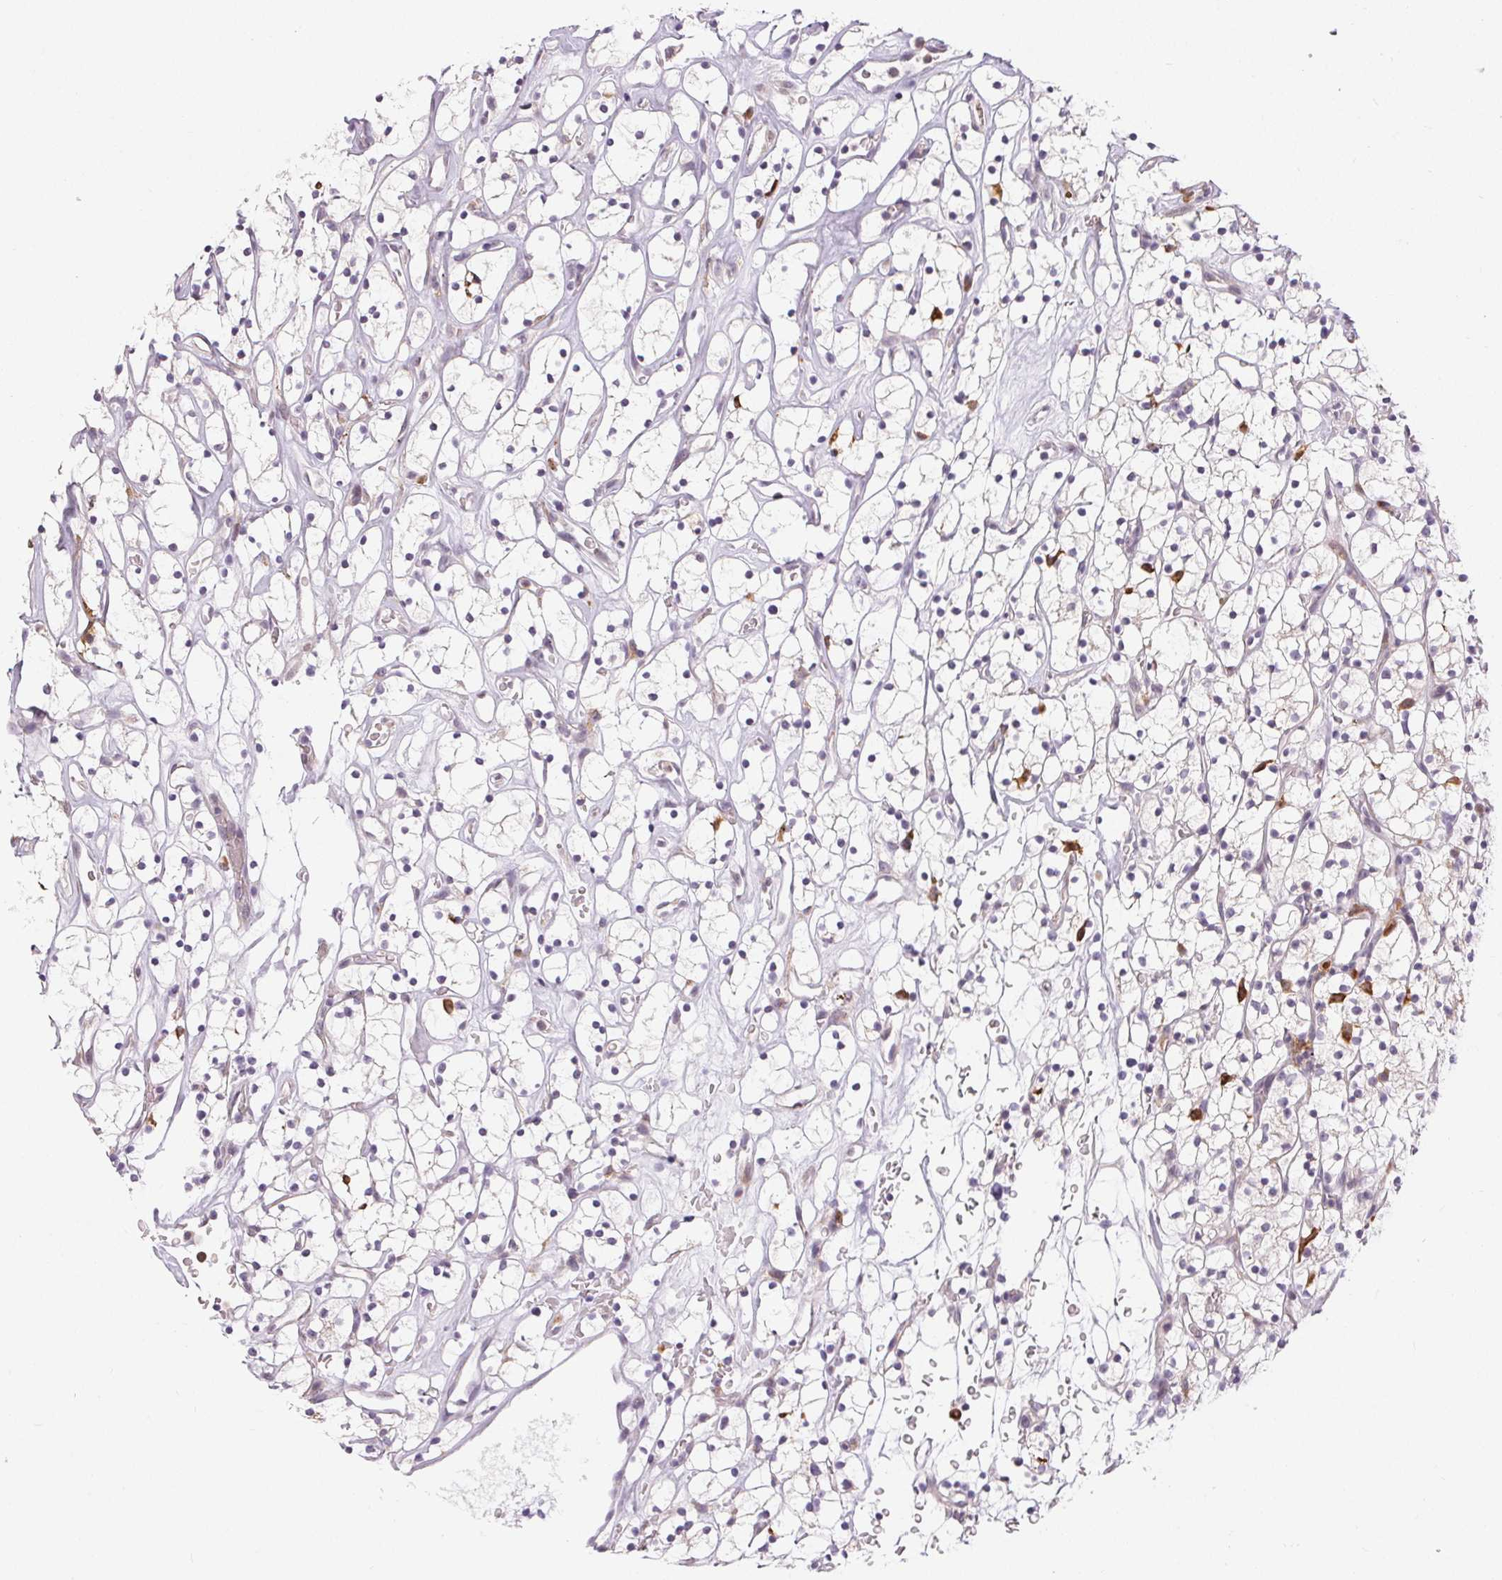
{"staining": {"intensity": "negative", "quantity": "none", "location": "none"}, "tissue": "renal cancer", "cell_type": "Tumor cells", "image_type": "cancer", "snomed": [{"axis": "morphology", "description": "Adenocarcinoma, NOS"}, {"axis": "topography", "description": "Kidney"}], "caption": "DAB immunohistochemical staining of human renal cancer (adenocarcinoma) demonstrates no significant expression in tumor cells.", "gene": "RPGRIP1", "patient": {"sex": "female", "age": 64}}